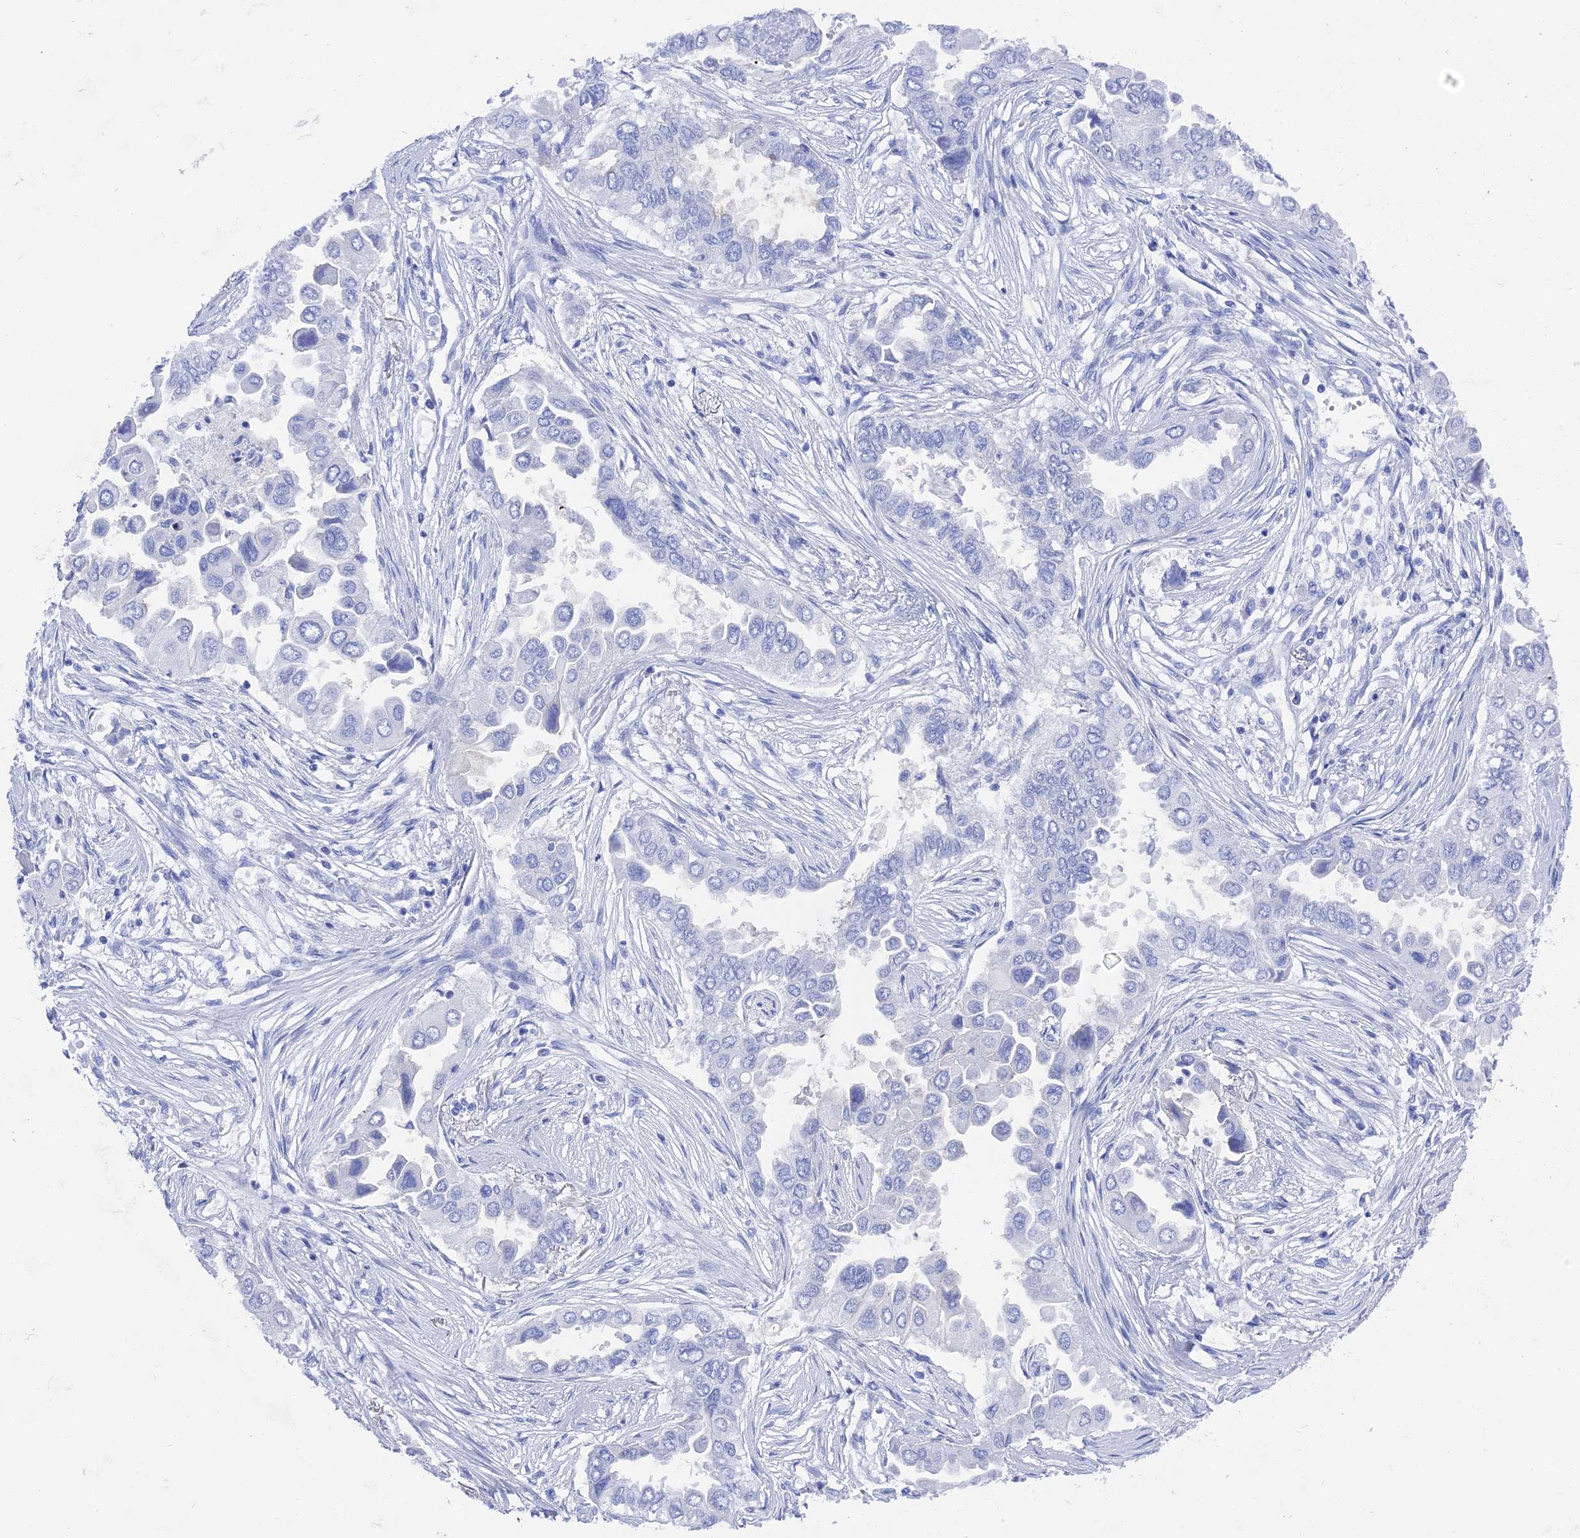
{"staining": {"intensity": "negative", "quantity": "none", "location": "none"}, "tissue": "lung cancer", "cell_type": "Tumor cells", "image_type": "cancer", "snomed": [{"axis": "morphology", "description": "Adenocarcinoma, NOS"}, {"axis": "topography", "description": "Lung"}], "caption": "DAB immunohistochemical staining of human adenocarcinoma (lung) demonstrates no significant expression in tumor cells.", "gene": "ENPP3", "patient": {"sex": "female", "age": 76}}